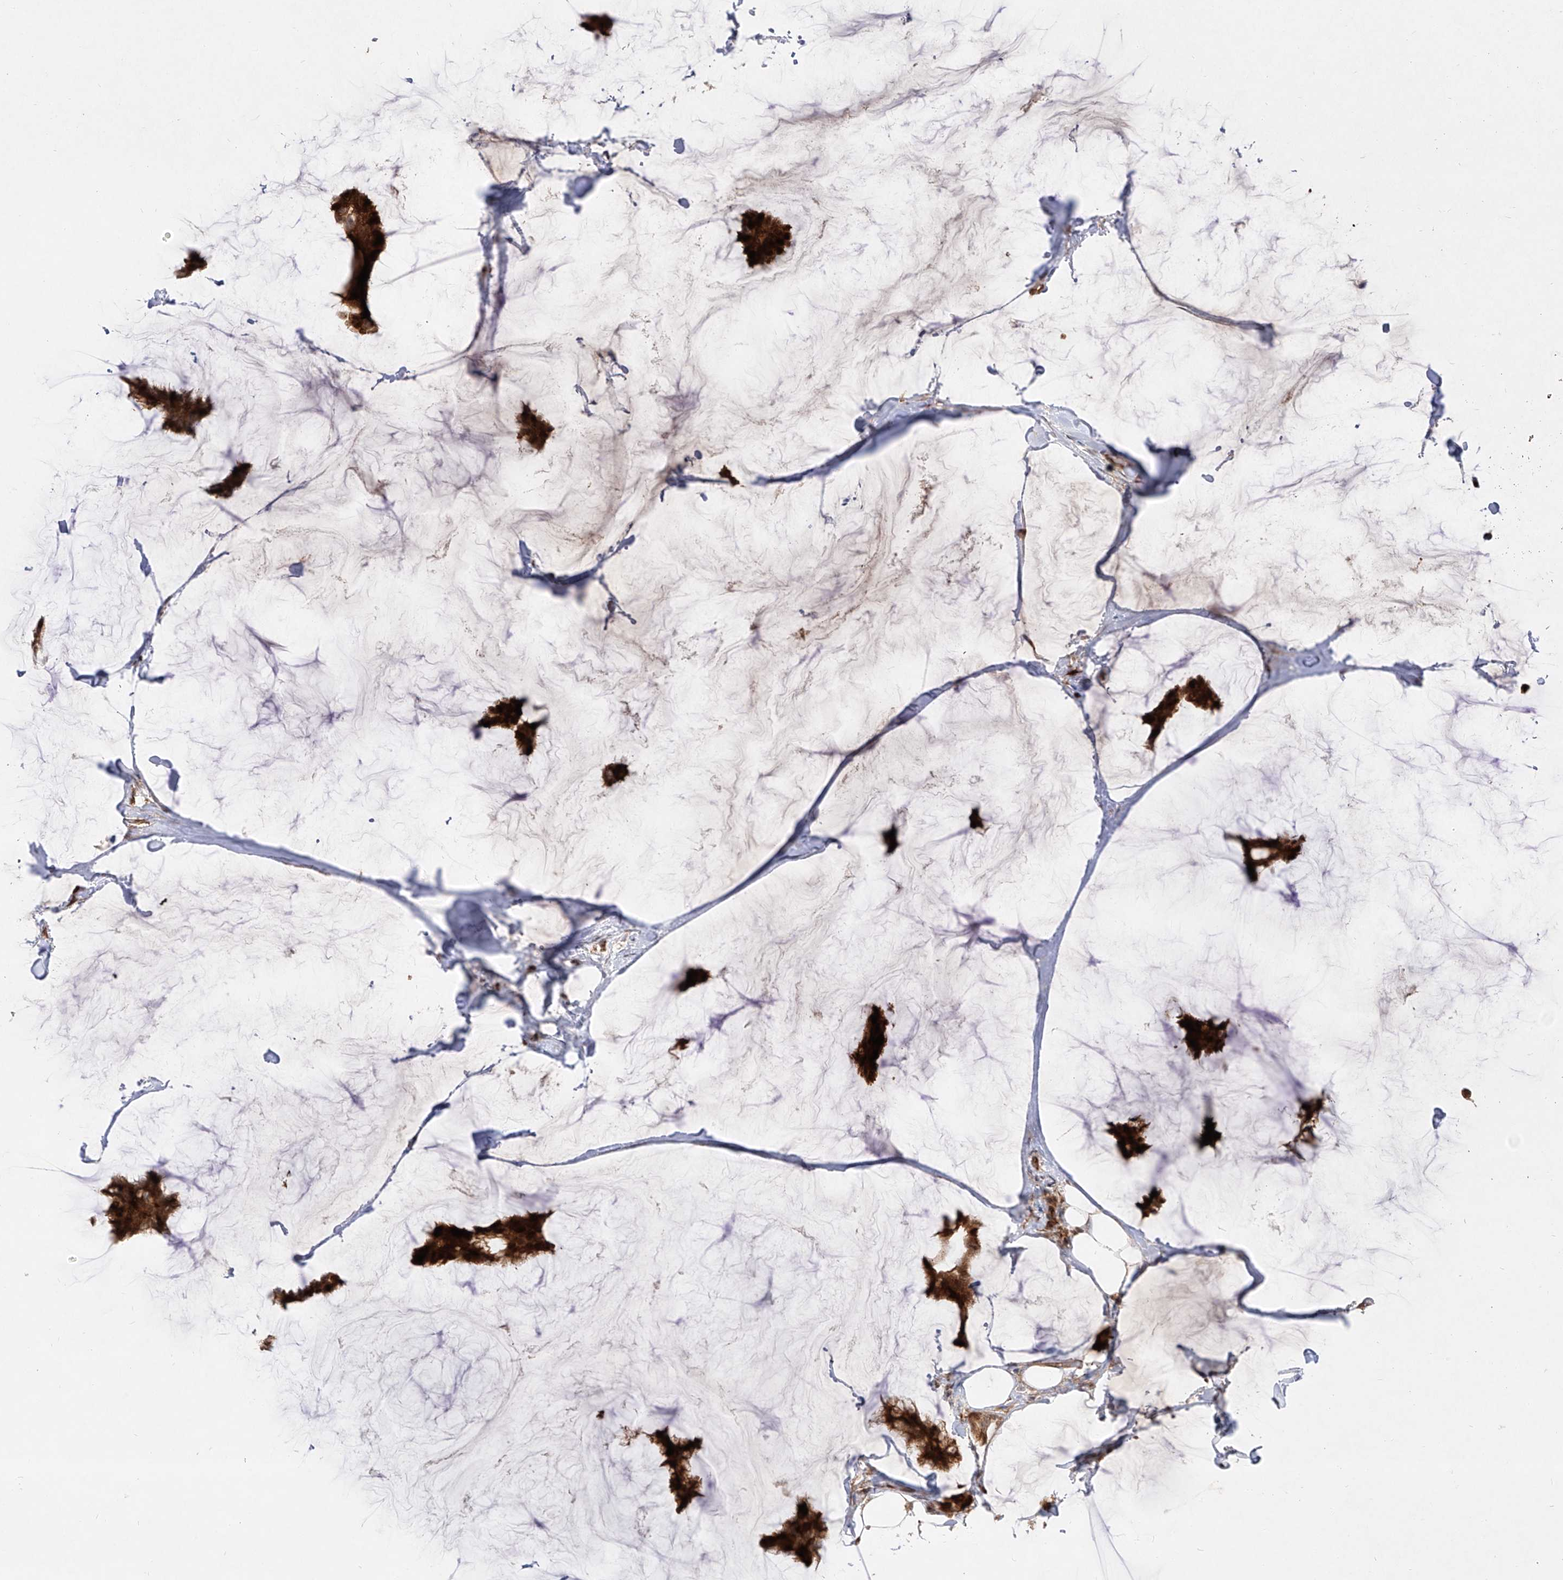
{"staining": {"intensity": "strong", "quantity": ">75%", "location": "cytoplasmic/membranous"}, "tissue": "breast cancer", "cell_type": "Tumor cells", "image_type": "cancer", "snomed": [{"axis": "morphology", "description": "Duct carcinoma"}, {"axis": "topography", "description": "Breast"}], "caption": "Tumor cells reveal high levels of strong cytoplasmic/membranous expression in approximately >75% of cells in human invasive ductal carcinoma (breast). The staining was performed using DAB to visualize the protein expression in brown, while the nuclei were stained in blue with hematoxylin (Magnification: 20x).", "gene": "KYNU", "patient": {"sex": "female", "age": 93}}